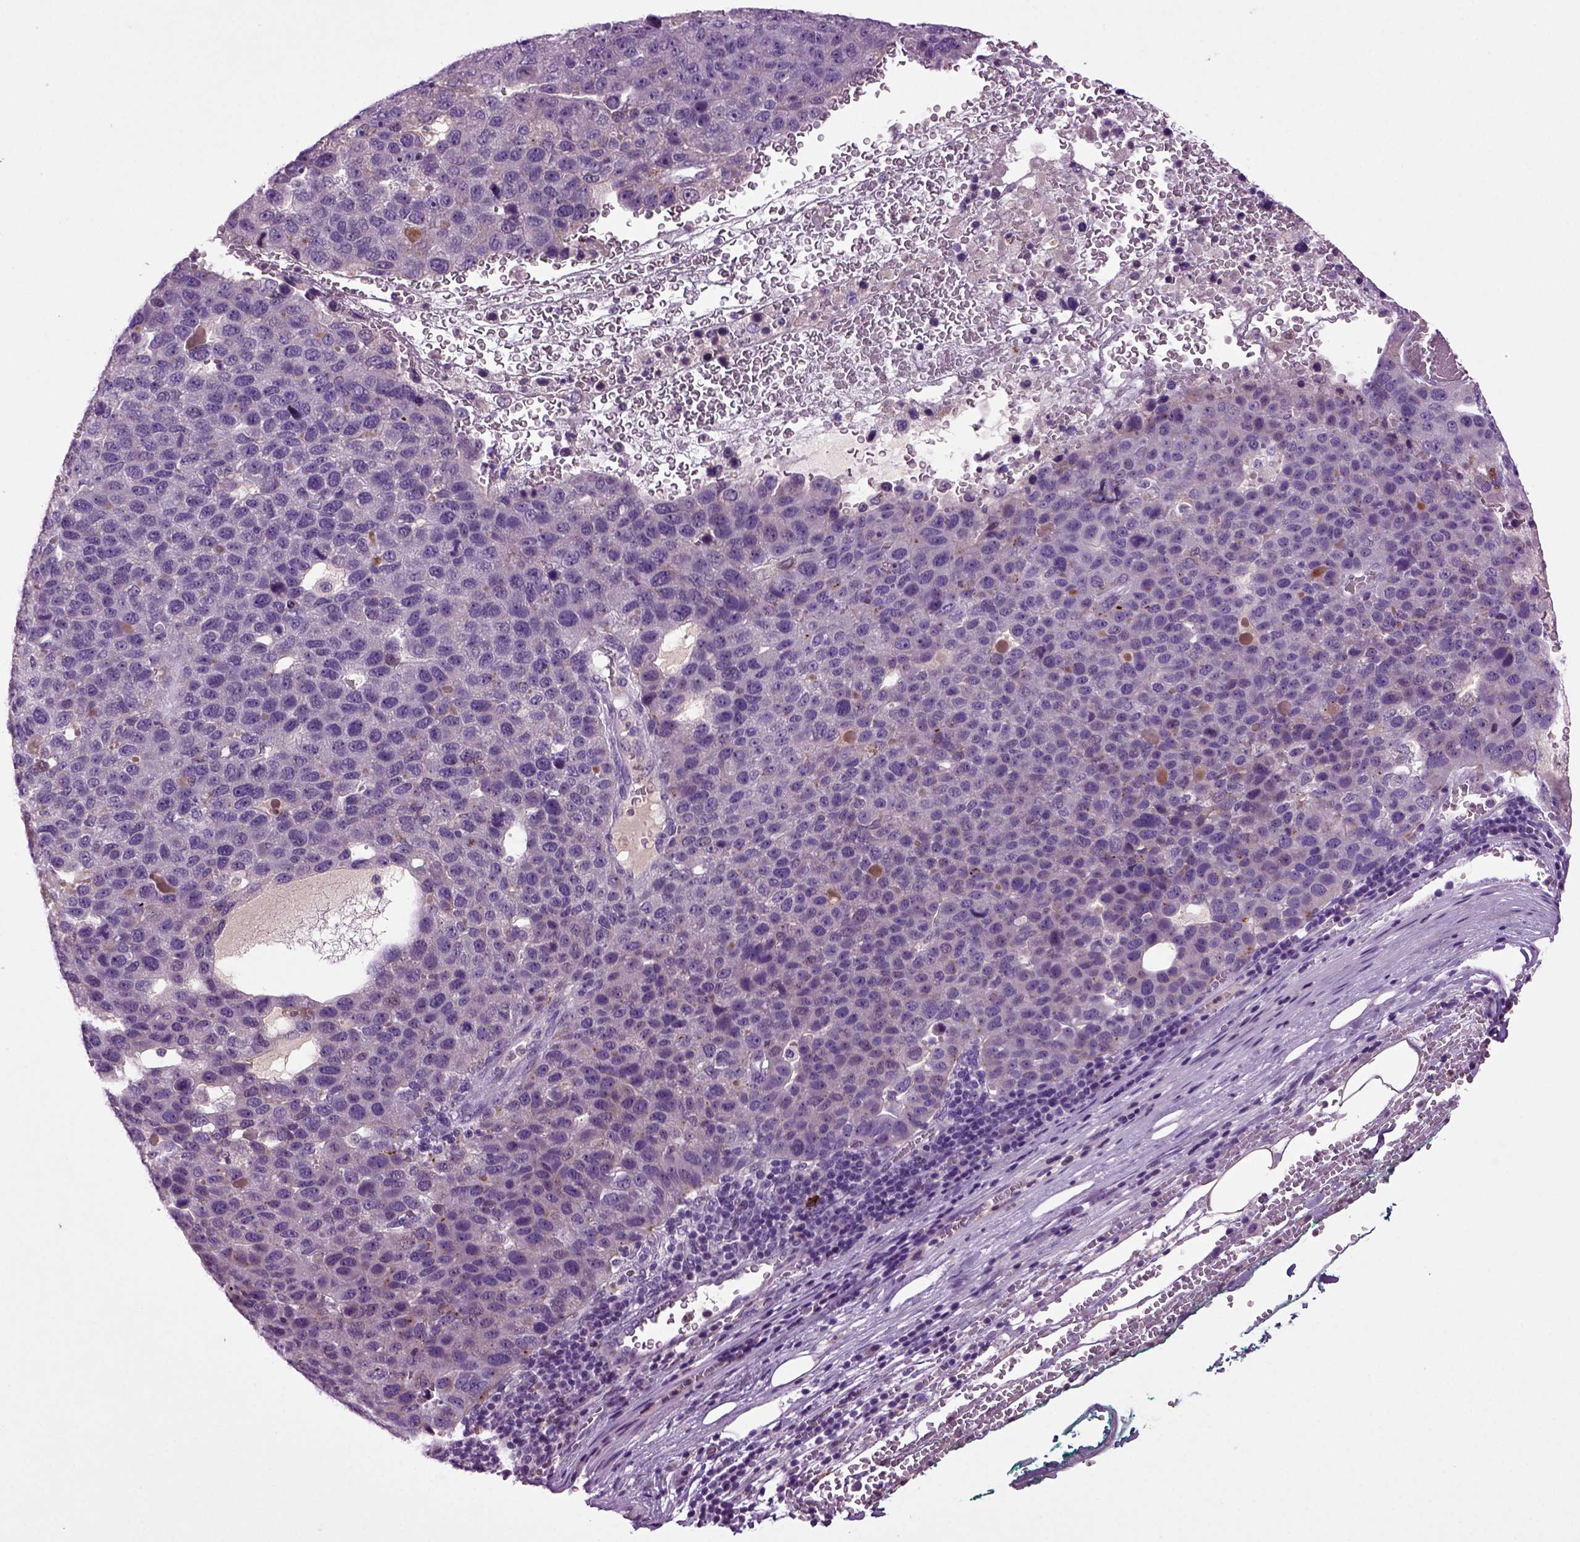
{"staining": {"intensity": "negative", "quantity": "none", "location": "none"}, "tissue": "pancreatic cancer", "cell_type": "Tumor cells", "image_type": "cancer", "snomed": [{"axis": "morphology", "description": "Adenocarcinoma, NOS"}, {"axis": "topography", "description": "Pancreas"}], "caption": "Adenocarcinoma (pancreatic) stained for a protein using immunohistochemistry (IHC) demonstrates no expression tumor cells.", "gene": "FGF11", "patient": {"sex": "female", "age": 61}}